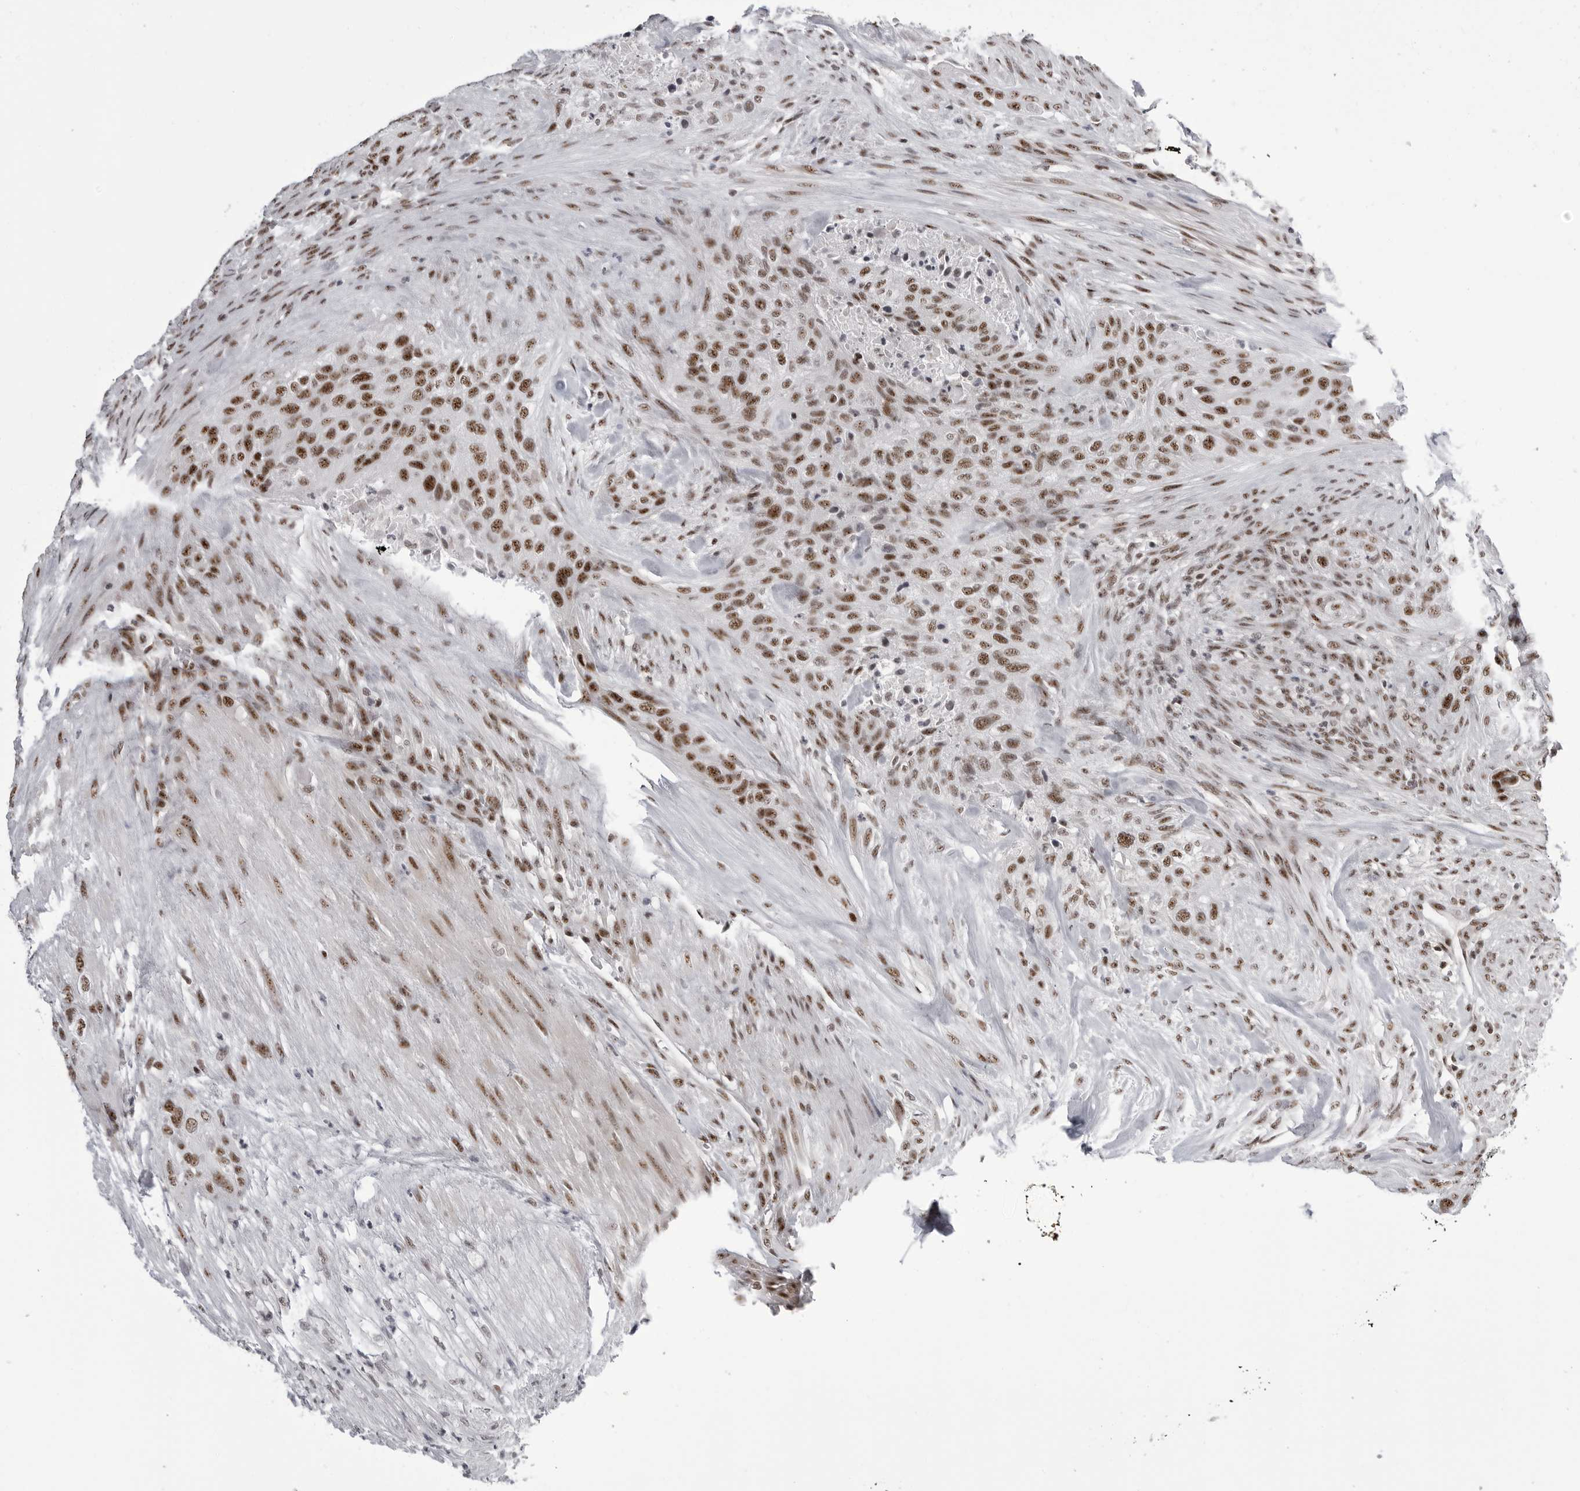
{"staining": {"intensity": "strong", "quantity": ">75%", "location": "nuclear"}, "tissue": "urothelial cancer", "cell_type": "Tumor cells", "image_type": "cancer", "snomed": [{"axis": "morphology", "description": "Urothelial carcinoma, High grade"}, {"axis": "topography", "description": "Urinary bladder"}], "caption": "Tumor cells demonstrate high levels of strong nuclear expression in about >75% of cells in urothelial cancer.", "gene": "WRAP53", "patient": {"sex": "male", "age": 35}}